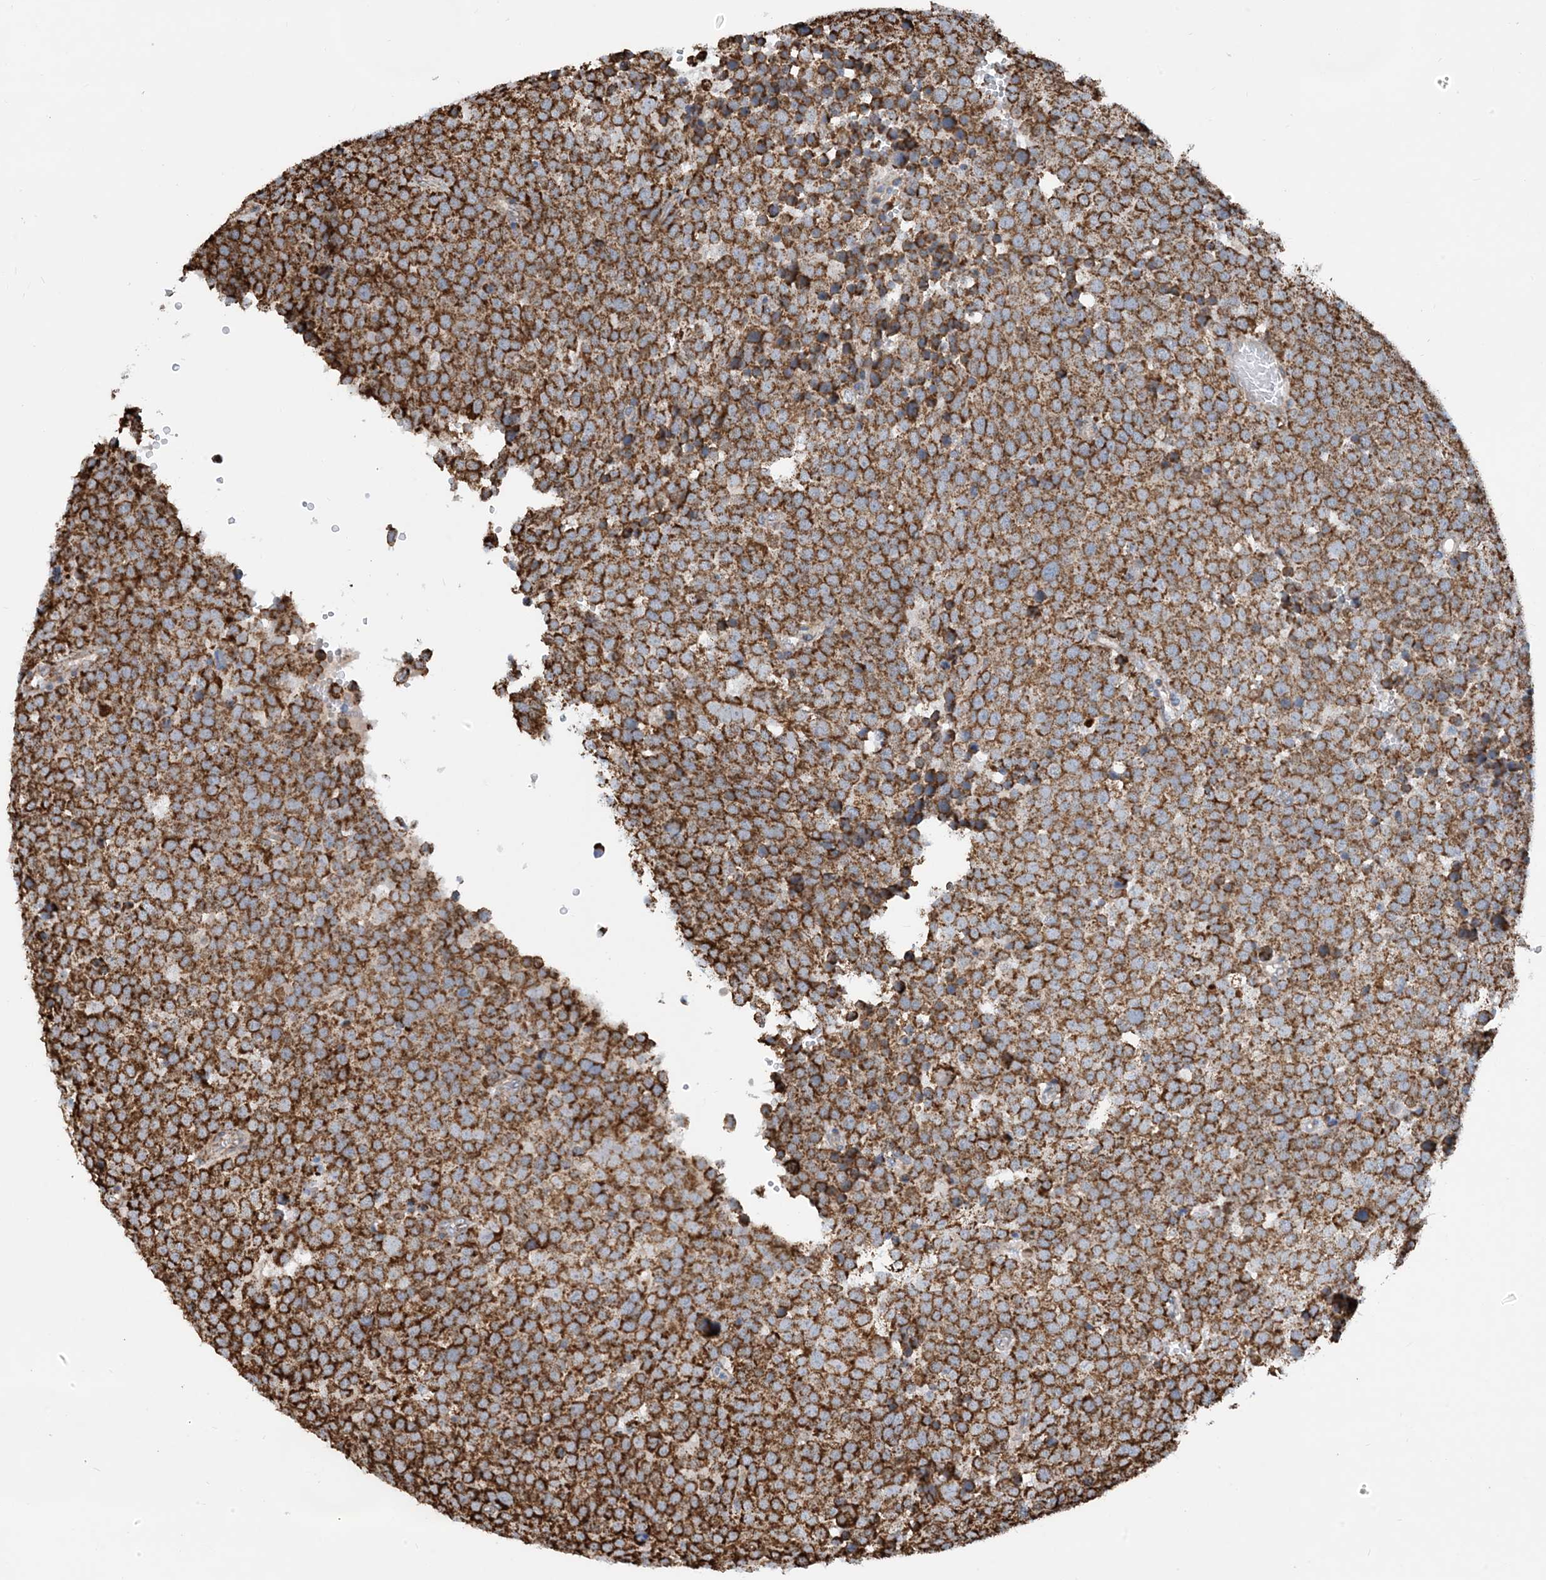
{"staining": {"intensity": "strong", "quantity": ">75%", "location": "cytoplasmic/membranous"}, "tissue": "testis cancer", "cell_type": "Tumor cells", "image_type": "cancer", "snomed": [{"axis": "morphology", "description": "Seminoma, NOS"}, {"axis": "topography", "description": "Testis"}], "caption": "The photomicrograph reveals immunohistochemical staining of testis cancer (seminoma). There is strong cytoplasmic/membranous staining is seen in about >75% of tumor cells.", "gene": "PCDHGA1", "patient": {"sex": "male", "age": 71}}